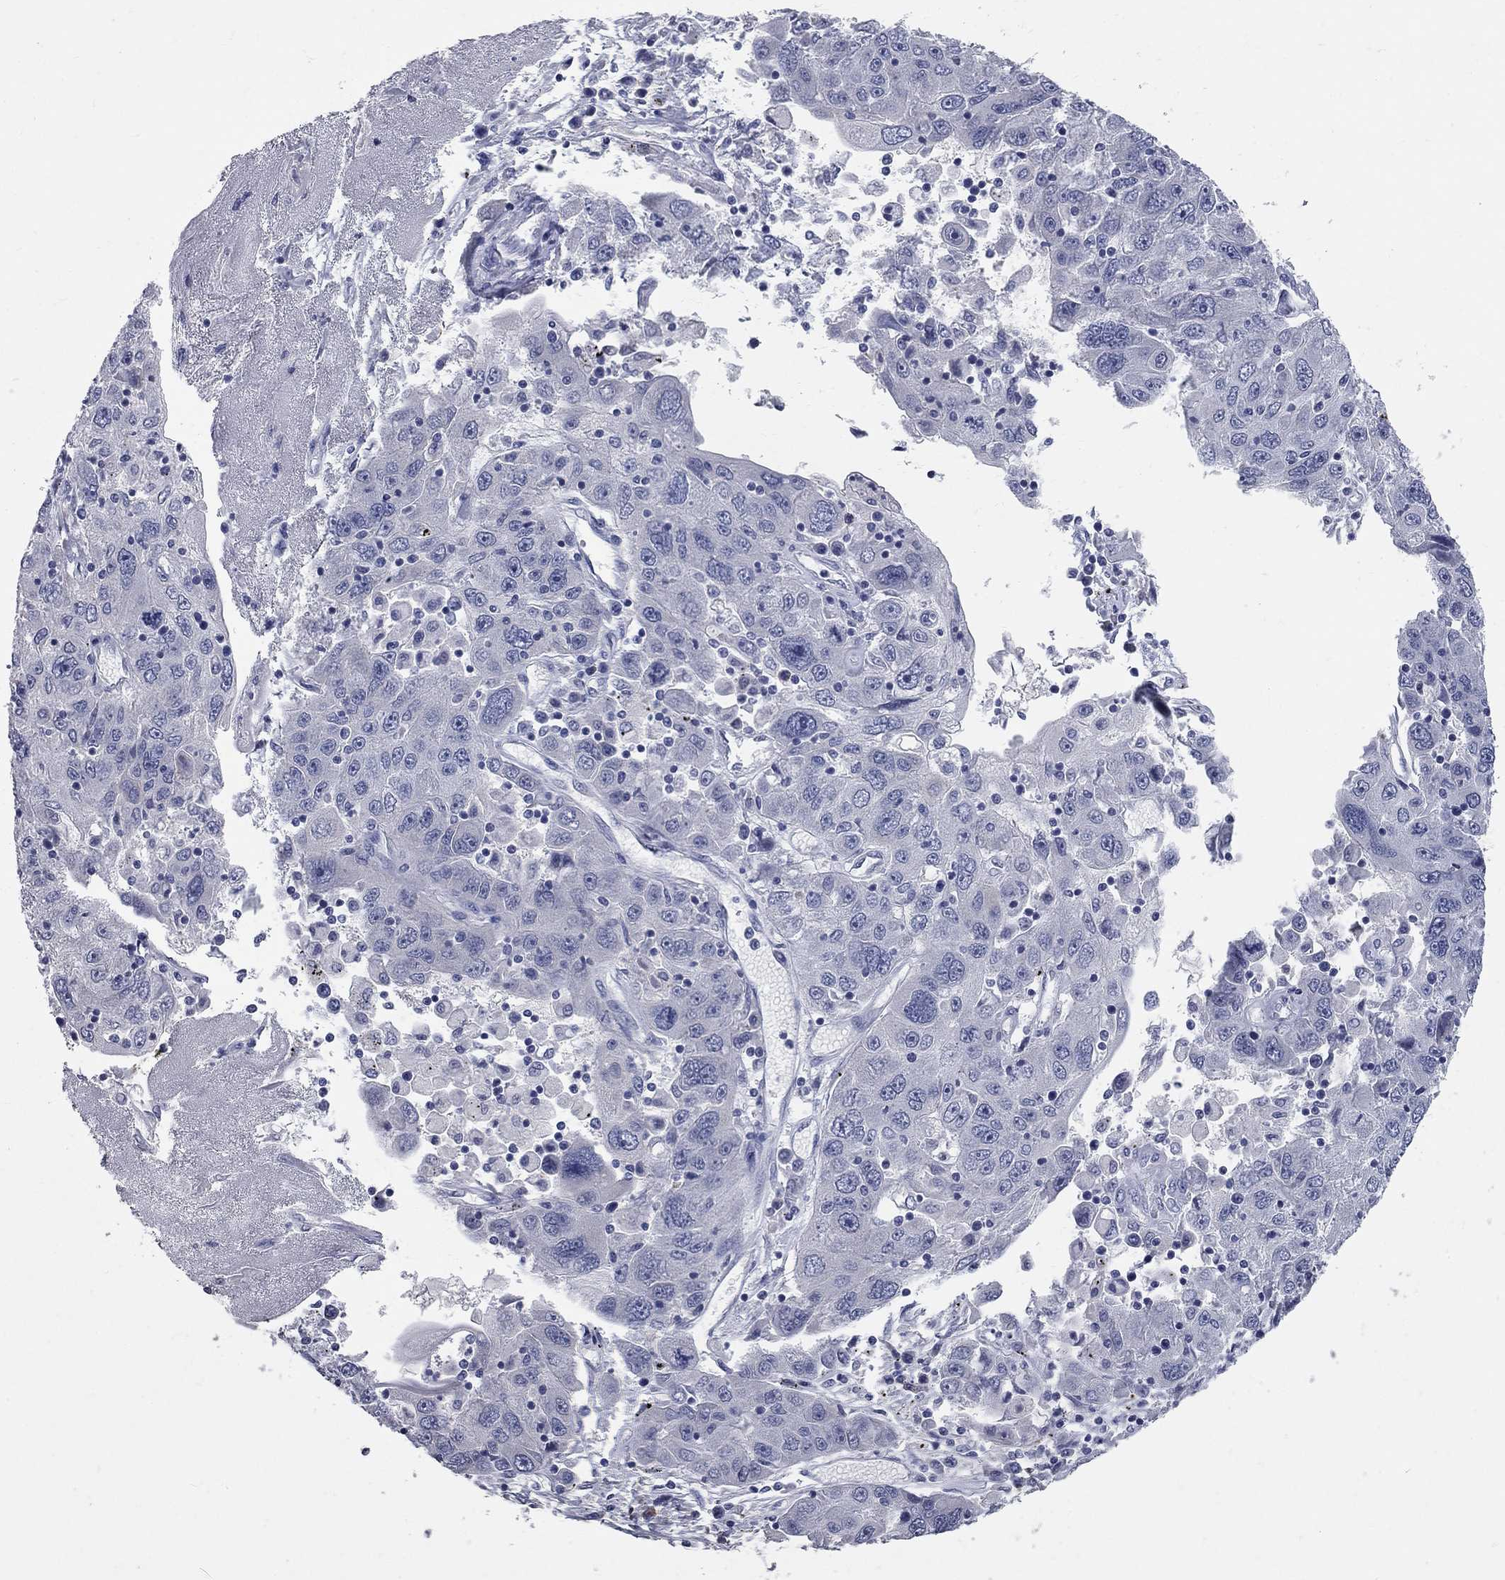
{"staining": {"intensity": "negative", "quantity": "none", "location": "none"}, "tissue": "stomach cancer", "cell_type": "Tumor cells", "image_type": "cancer", "snomed": [{"axis": "morphology", "description": "Adenocarcinoma, NOS"}, {"axis": "topography", "description": "Stomach"}], "caption": "Protein analysis of stomach cancer (adenocarcinoma) displays no significant positivity in tumor cells.", "gene": "SYT12", "patient": {"sex": "male", "age": 56}}